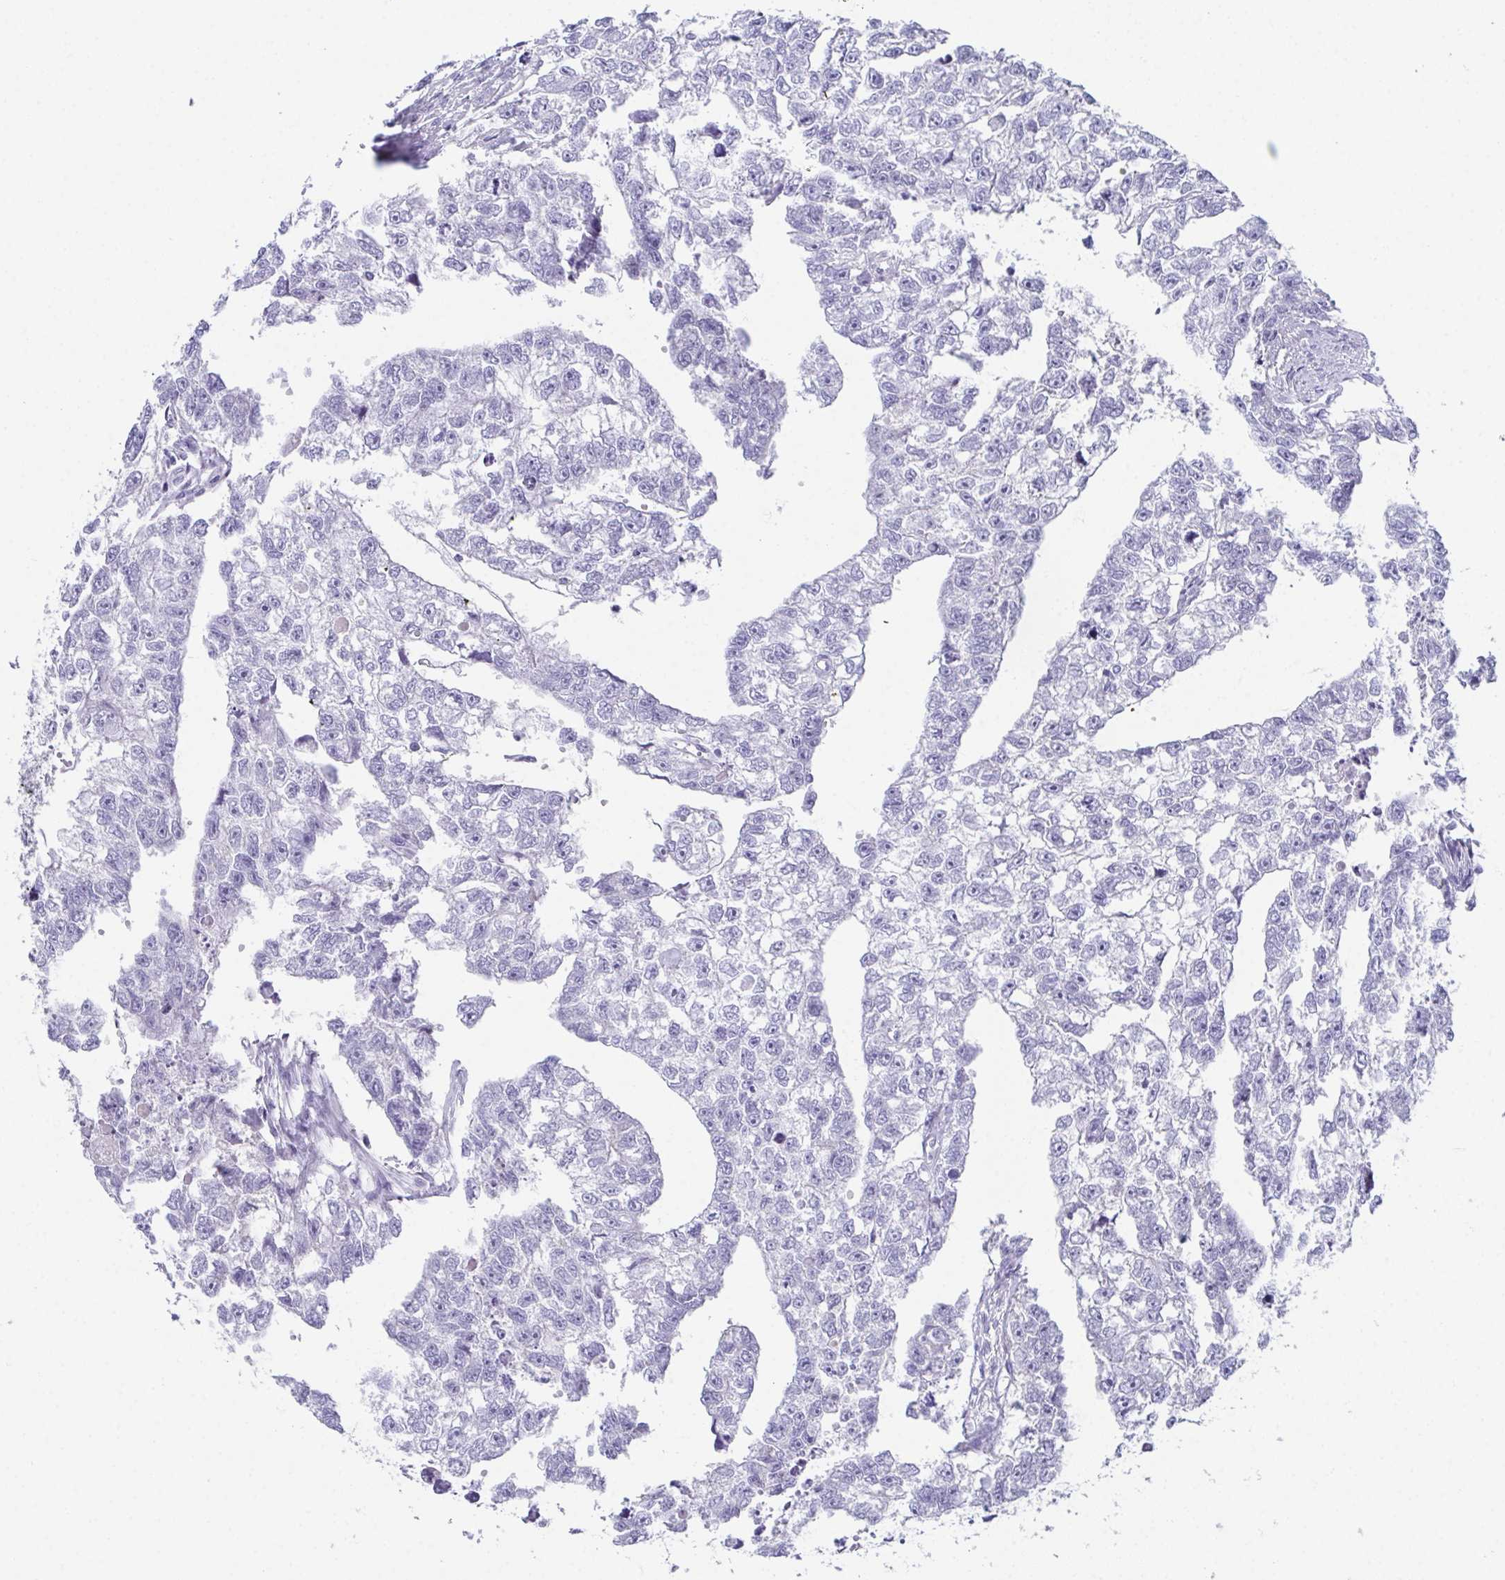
{"staining": {"intensity": "negative", "quantity": "none", "location": "none"}, "tissue": "testis cancer", "cell_type": "Tumor cells", "image_type": "cancer", "snomed": [{"axis": "morphology", "description": "Carcinoma, Embryonal, NOS"}, {"axis": "morphology", "description": "Teratoma, malignant, NOS"}, {"axis": "topography", "description": "Testis"}], "caption": "The immunohistochemistry (IHC) image has no significant positivity in tumor cells of embryonal carcinoma (testis) tissue. (DAB (3,3'-diaminobenzidine) IHC, high magnification).", "gene": "TEX19", "patient": {"sex": "male", "age": 44}}